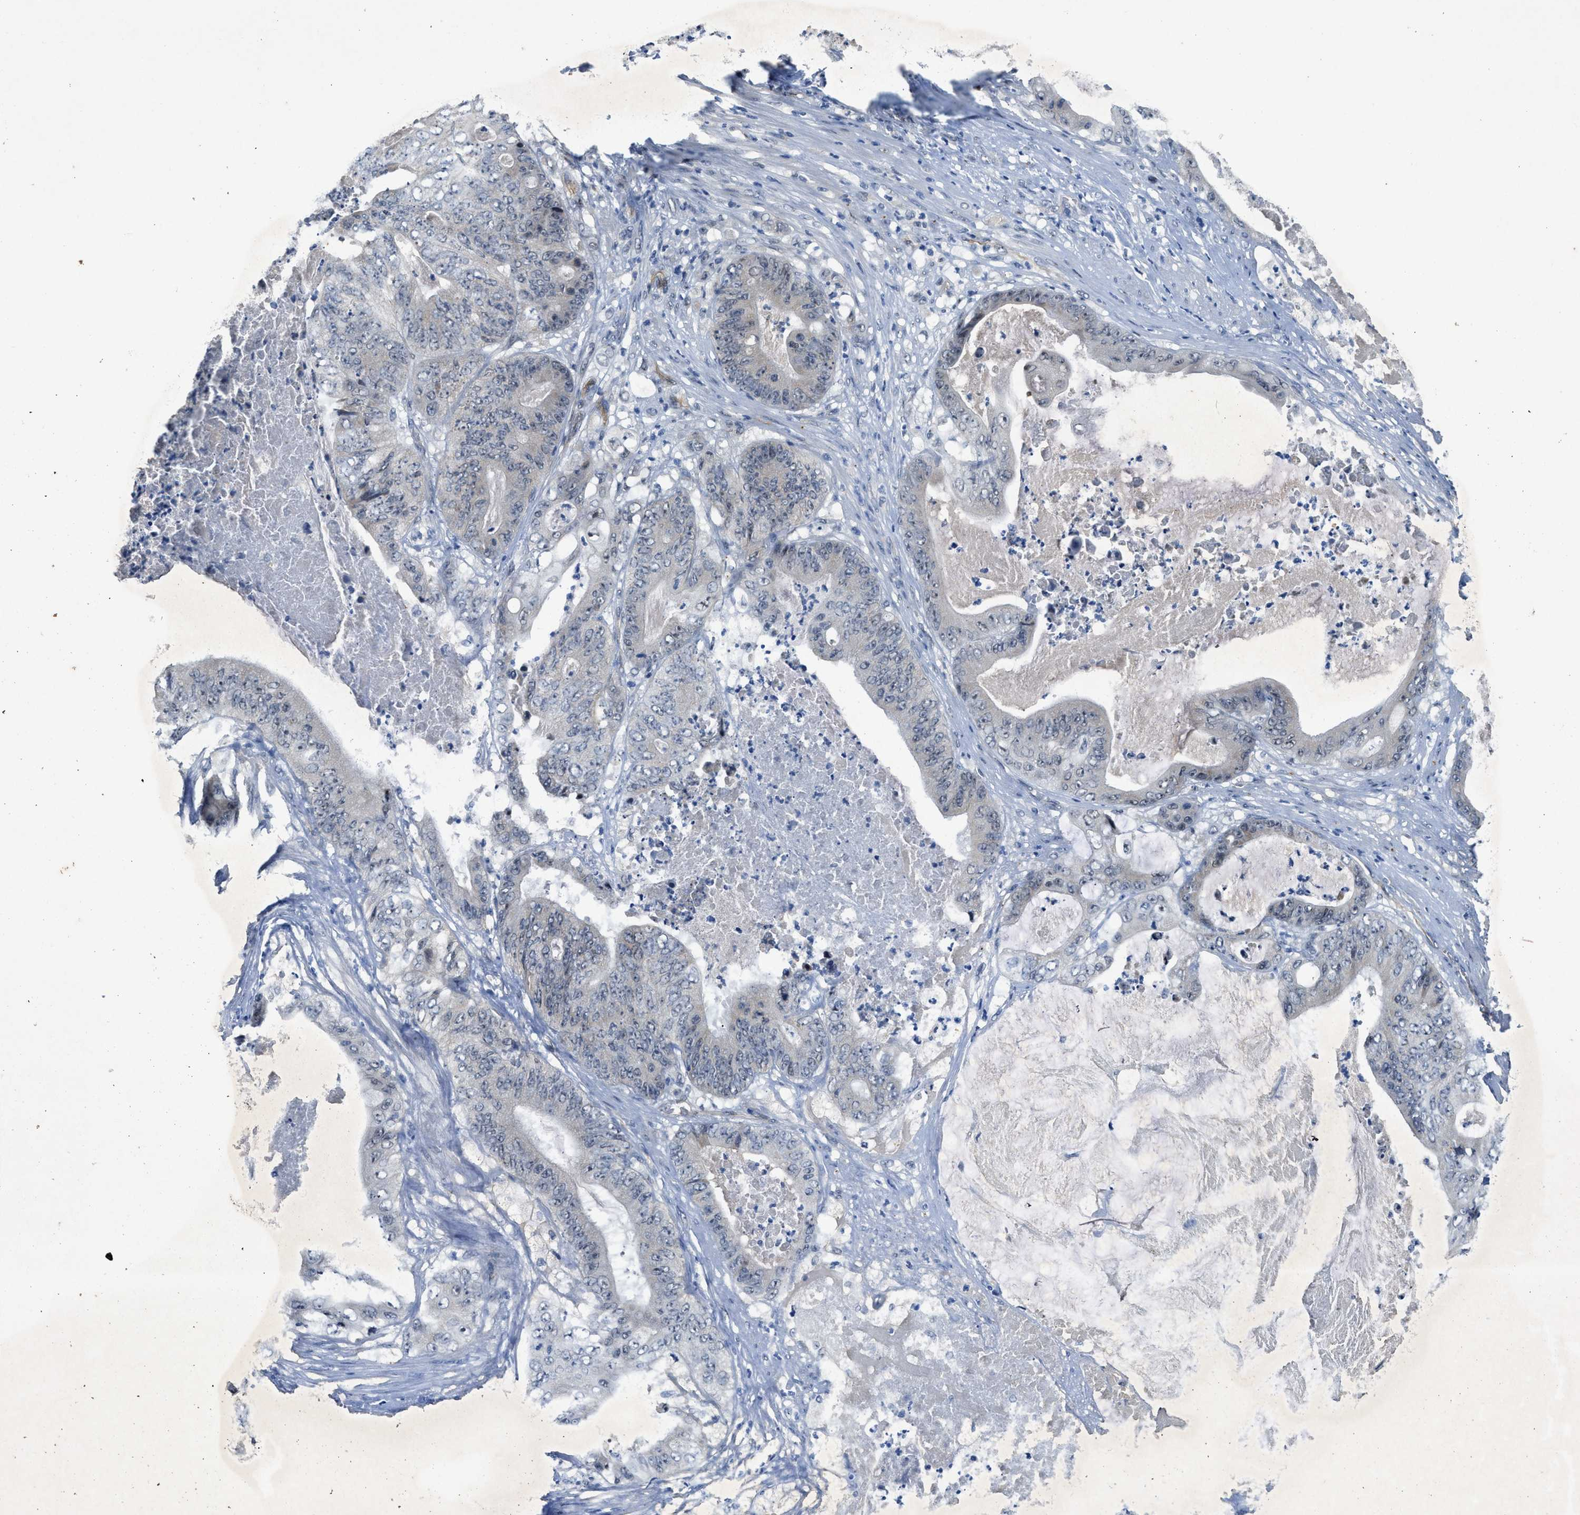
{"staining": {"intensity": "negative", "quantity": "none", "location": "none"}, "tissue": "stomach cancer", "cell_type": "Tumor cells", "image_type": "cancer", "snomed": [{"axis": "morphology", "description": "Adenocarcinoma, NOS"}, {"axis": "topography", "description": "Stomach"}], "caption": "Tumor cells are negative for brown protein staining in stomach adenocarcinoma.", "gene": "SLCO2A1", "patient": {"sex": "female", "age": 73}}